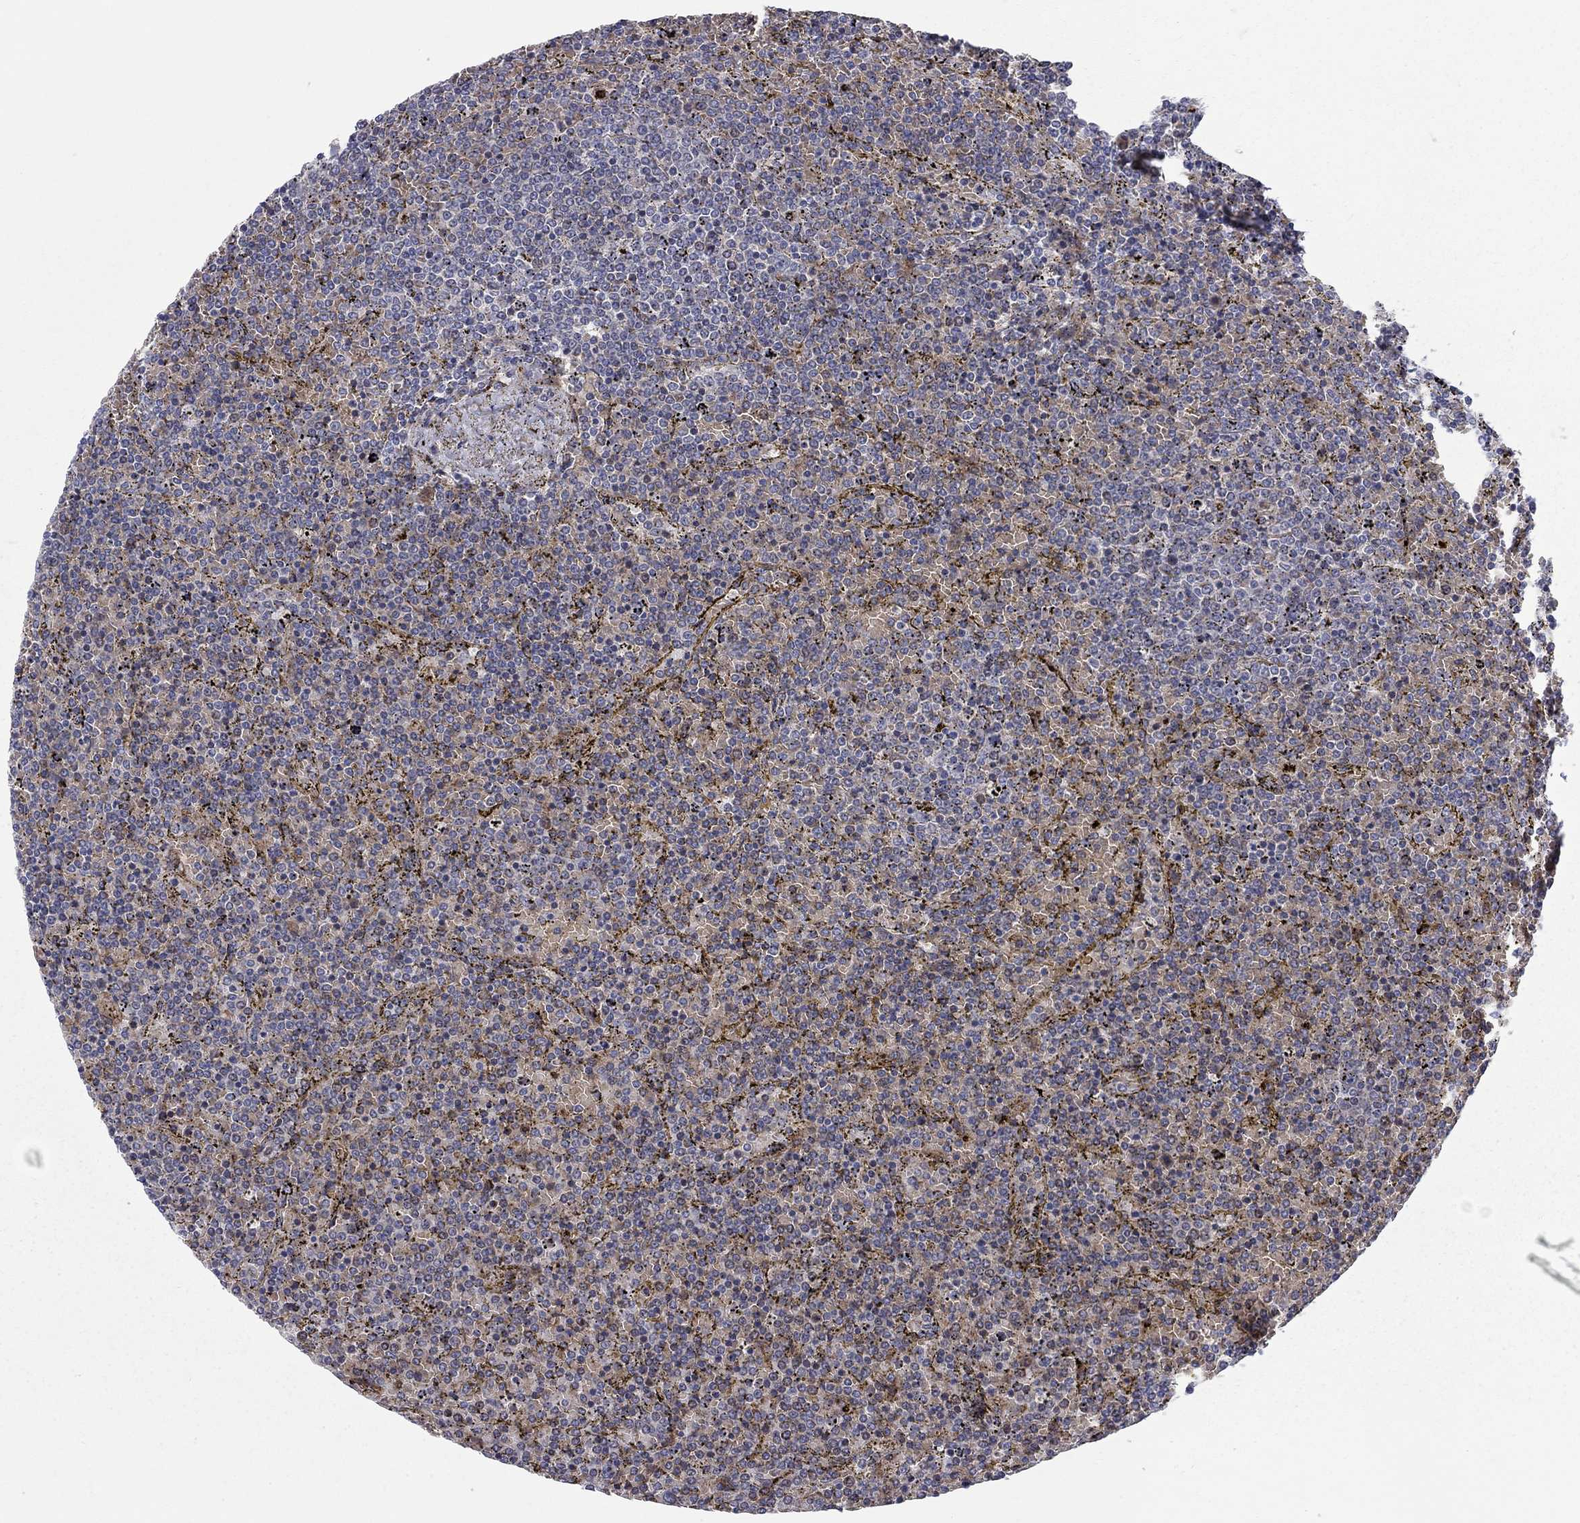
{"staining": {"intensity": "negative", "quantity": "none", "location": "none"}, "tissue": "lymphoma", "cell_type": "Tumor cells", "image_type": "cancer", "snomed": [{"axis": "morphology", "description": "Malignant lymphoma, non-Hodgkin's type, Low grade"}, {"axis": "topography", "description": "Spleen"}], "caption": "The immunohistochemistry histopathology image has no significant staining in tumor cells of lymphoma tissue.", "gene": "KANSL1L", "patient": {"sex": "female", "age": 77}}